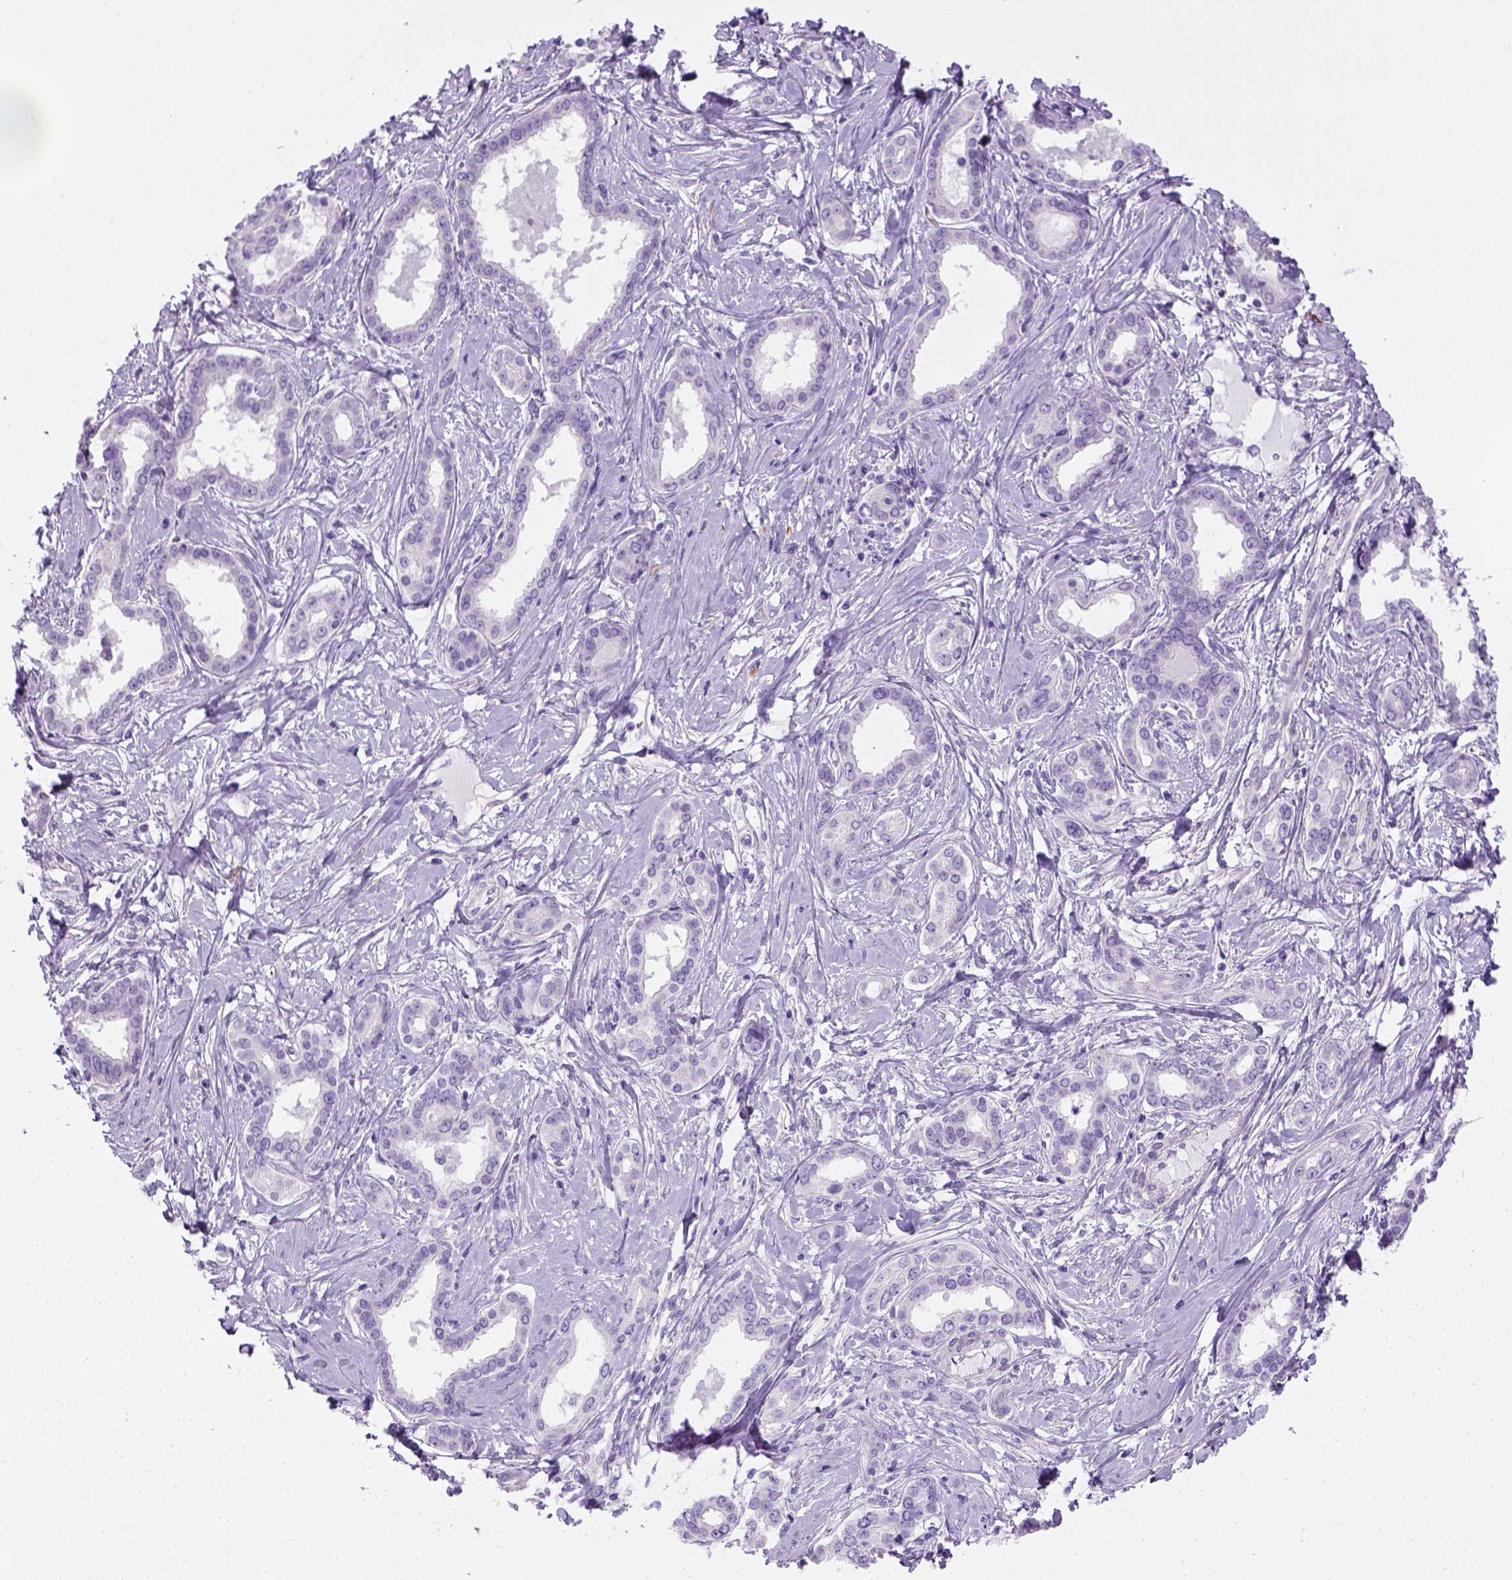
{"staining": {"intensity": "negative", "quantity": "none", "location": "none"}, "tissue": "liver cancer", "cell_type": "Tumor cells", "image_type": "cancer", "snomed": [{"axis": "morphology", "description": "Cholangiocarcinoma"}, {"axis": "topography", "description": "Liver"}], "caption": "The histopathology image demonstrates no staining of tumor cells in liver cancer (cholangiocarcinoma). Nuclei are stained in blue.", "gene": "KRT71", "patient": {"sex": "female", "age": 47}}